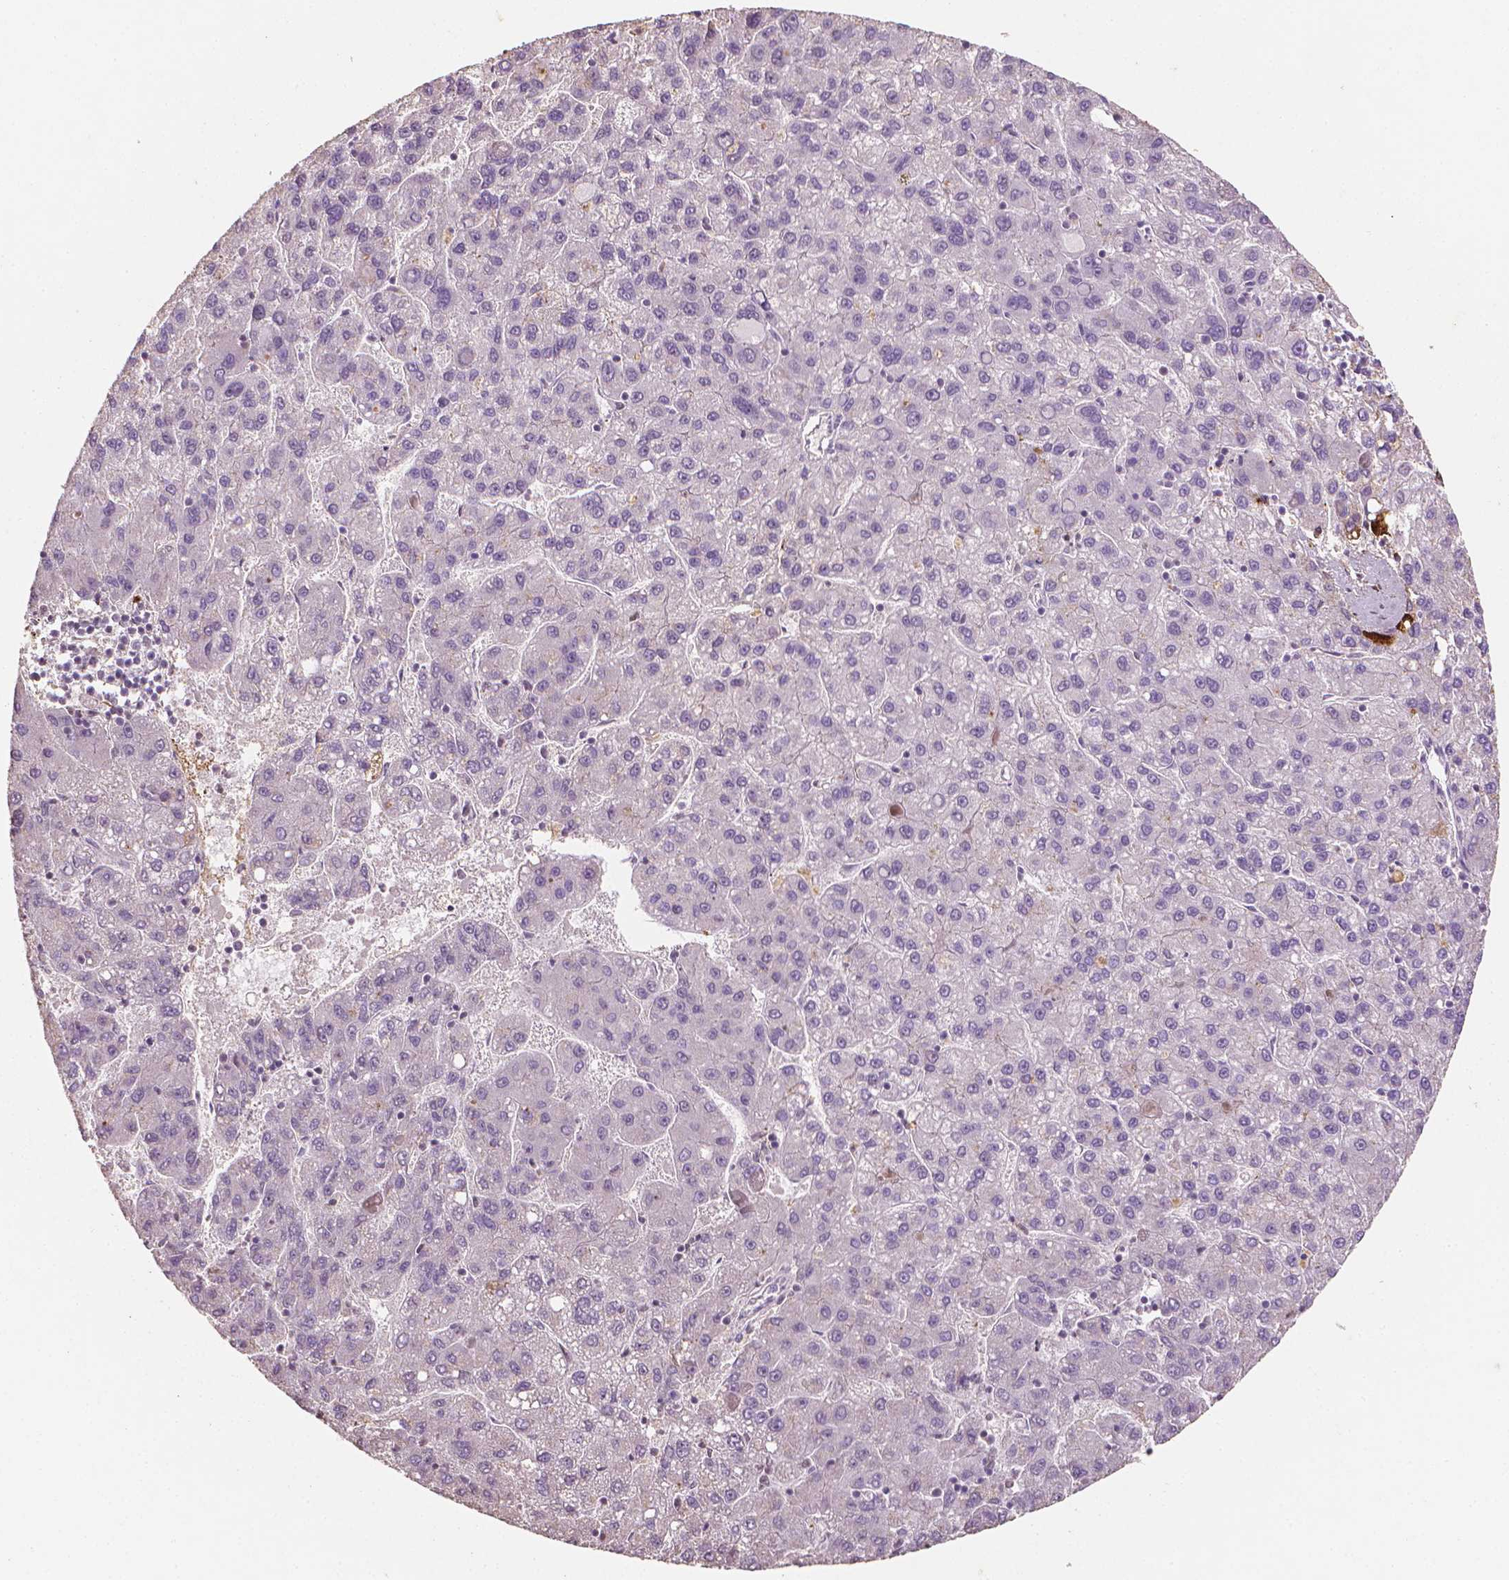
{"staining": {"intensity": "negative", "quantity": "none", "location": "none"}, "tissue": "liver cancer", "cell_type": "Tumor cells", "image_type": "cancer", "snomed": [{"axis": "morphology", "description": "Carcinoma, Hepatocellular, NOS"}, {"axis": "topography", "description": "Liver"}], "caption": "Tumor cells are negative for protein expression in human liver cancer.", "gene": "DCN", "patient": {"sex": "female", "age": 82}}